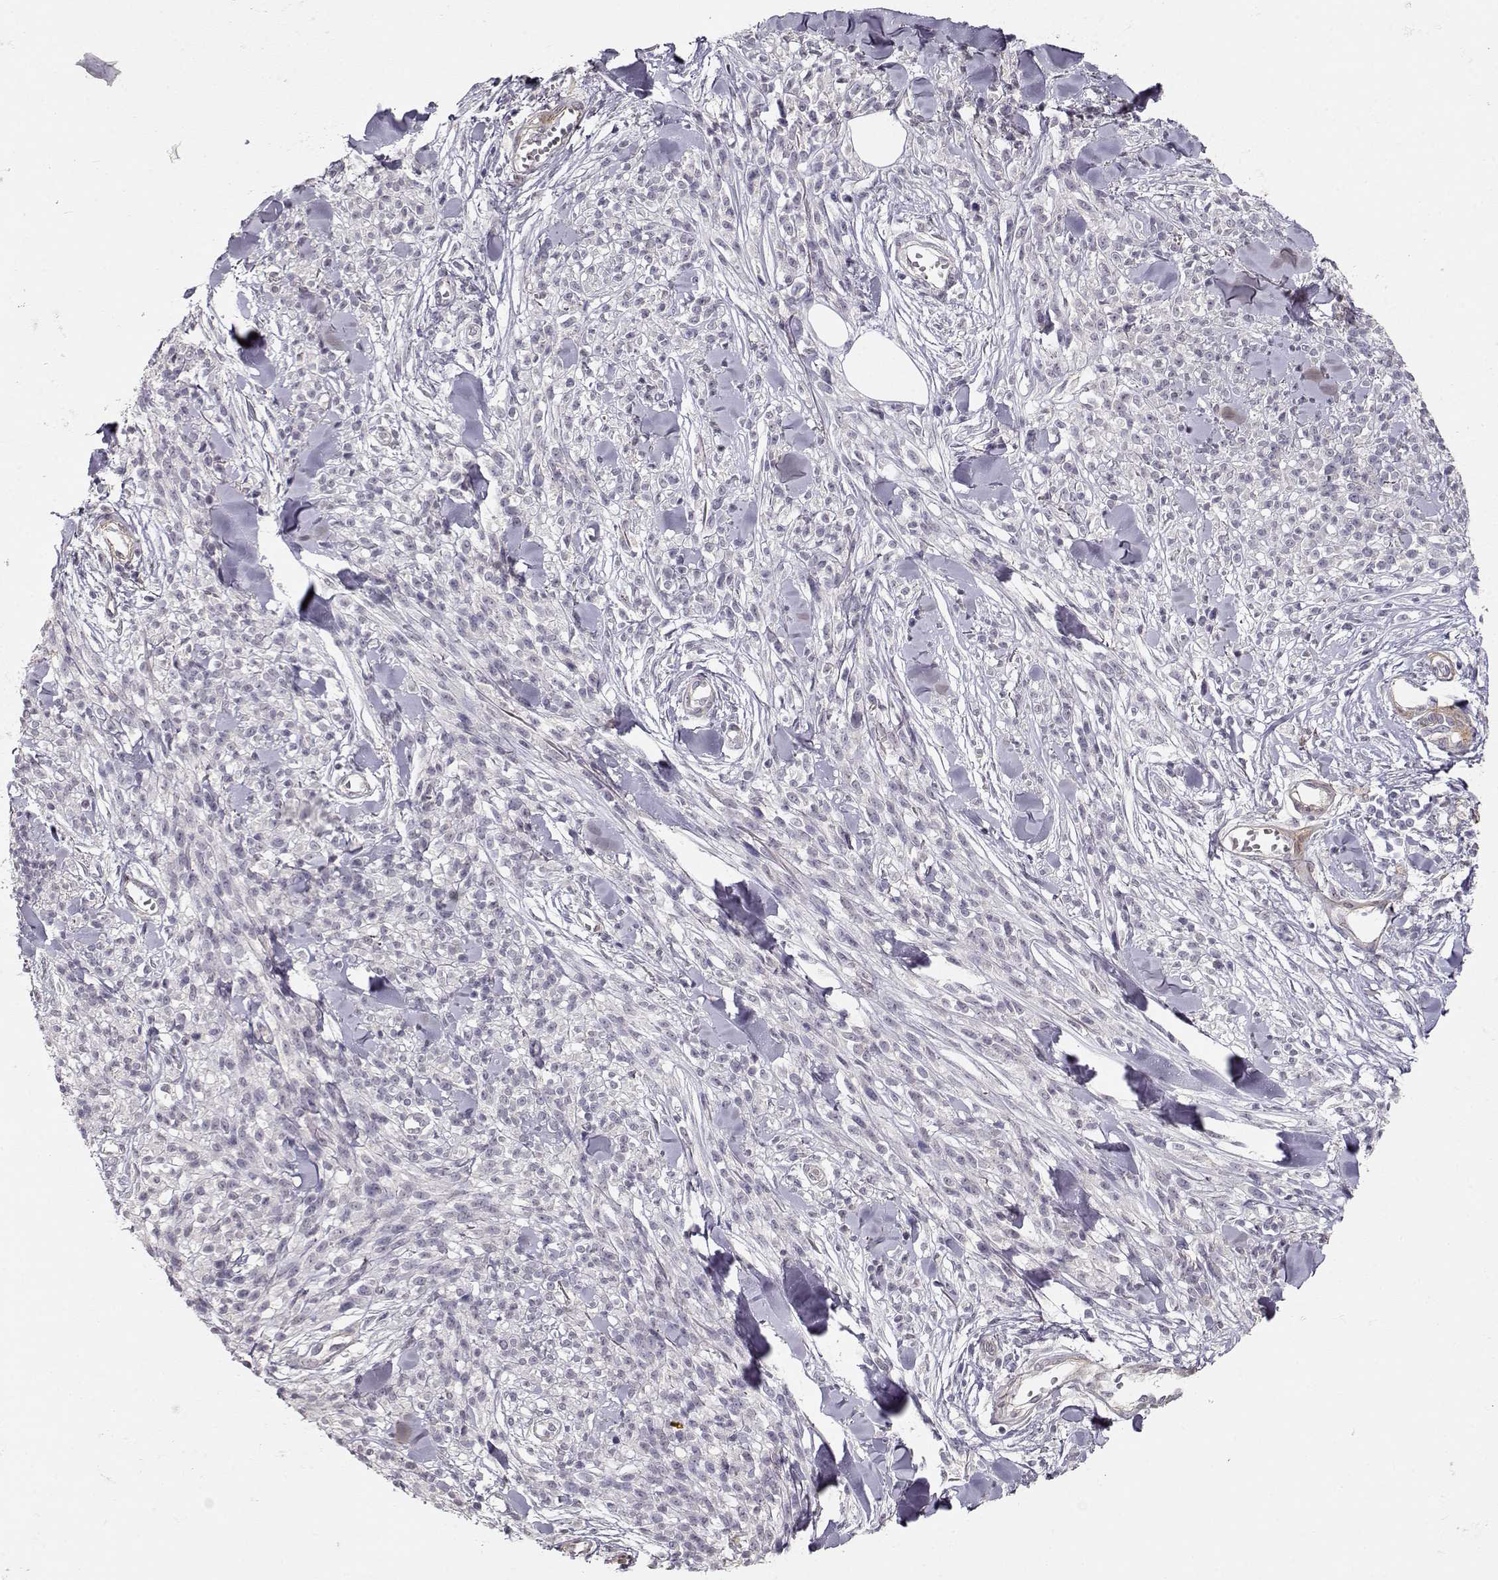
{"staining": {"intensity": "negative", "quantity": "none", "location": "none"}, "tissue": "melanoma", "cell_type": "Tumor cells", "image_type": "cancer", "snomed": [{"axis": "morphology", "description": "Malignant melanoma, NOS"}, {"axis": "topography", "description": "Skin"}, {"axis": "topography", "description": "Skin of trunk"}], "caption": "Protein analysis of malignant melanoma exhibits no significant staining in tumor cells.", "gene": "LAMA5", "patient": {"sex": "male", "age": 74}}